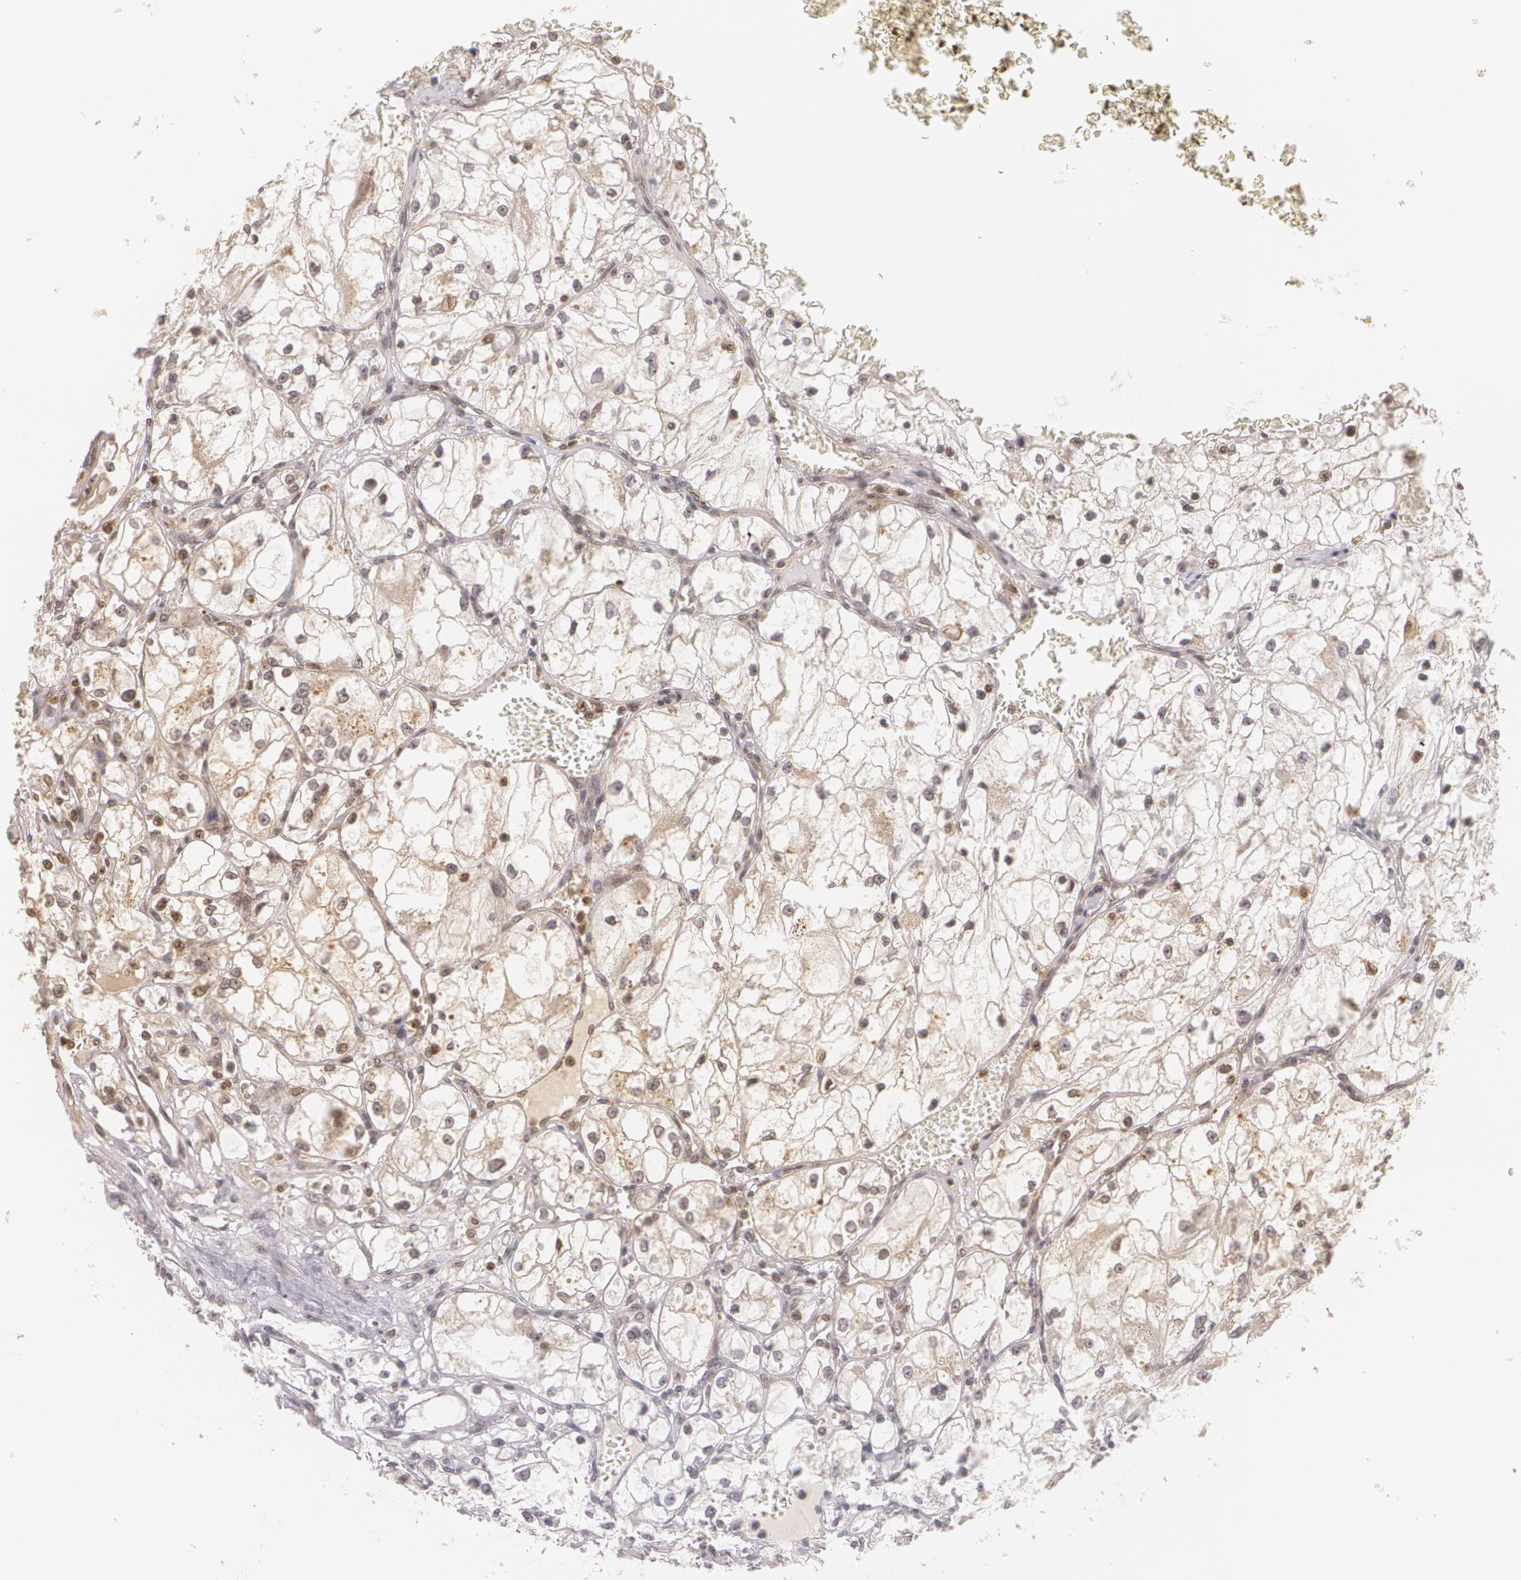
{"staining": {"intensity": "weak", "quantity": "<25%", "location": "cytoplasmic/membranous"}, "tissue": "renal cancer", "cell_type": "Tumor cells", "image_type": "cancer", "snomed": [{"axis": "morphology", "description": "Adenocarcinoma, NOS"}, {"axis": "topography", "description": "Kidney"}], "caption": "Immunohistochemical staining of human renal cancer (adenocarcinoma) shows no significant staining in tumor cells.", "gene": "VAV3", "patient": {"sex": "male", "age": 61}}